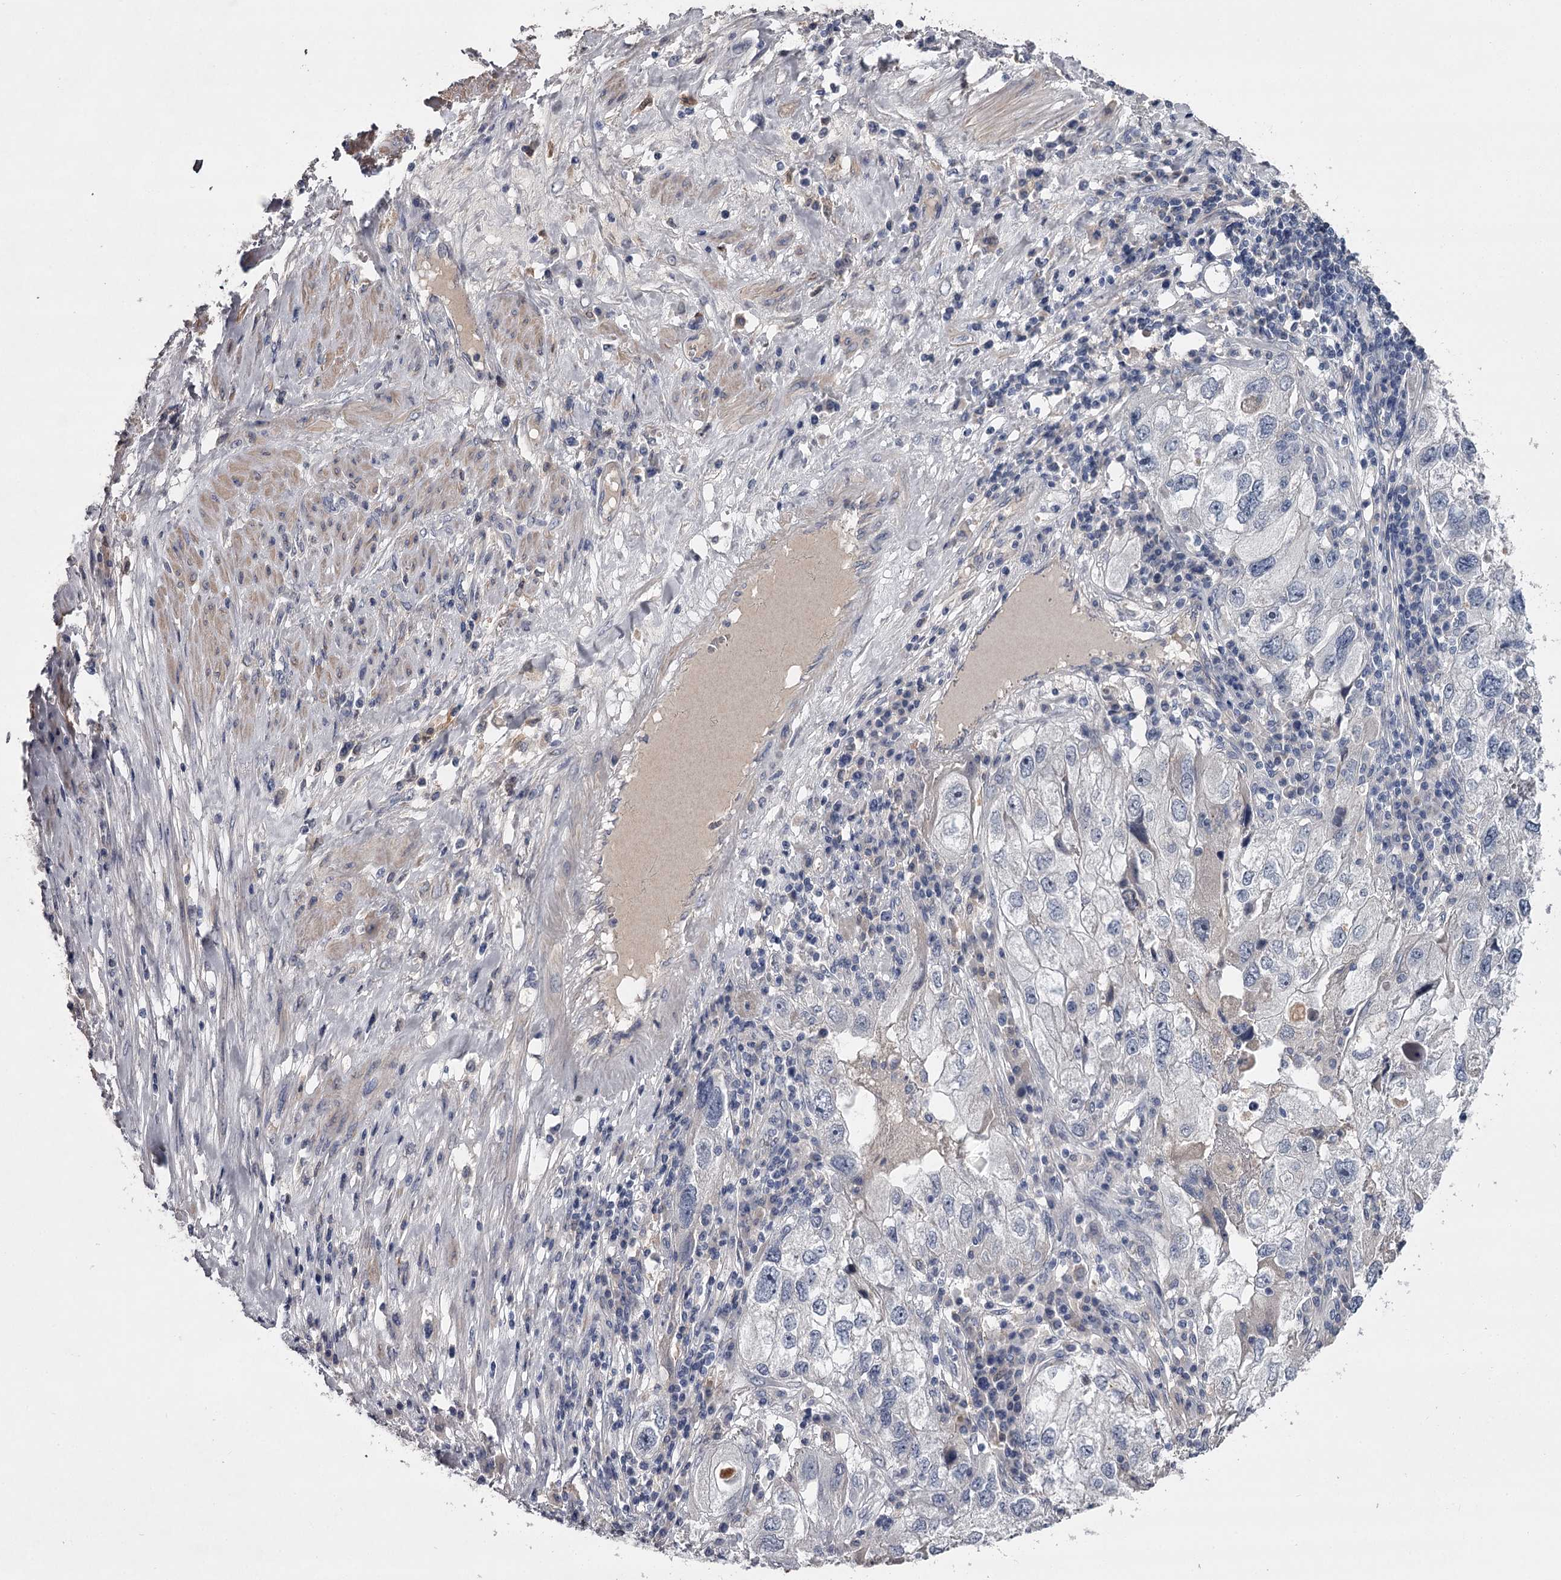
{"staining": {"intensity": "negative", "quantity": "none", "location": "none"}, "tissue": "endometrial cancer", "cell_type": "Tumor cells", "image_type": "cancer", "snomed": [{"axis": "morphology", "description": "Adenocarcinoma, NOS"}, {"axis": "topography", "description": "Endometrium"}], "caption": "Histopathology image shows no significant protein positivity in tumor cells of endometrial cancer (adenocarcinoma).", "gene": "FDXACB1", "patient": {"sex": "female", "age": 49}}